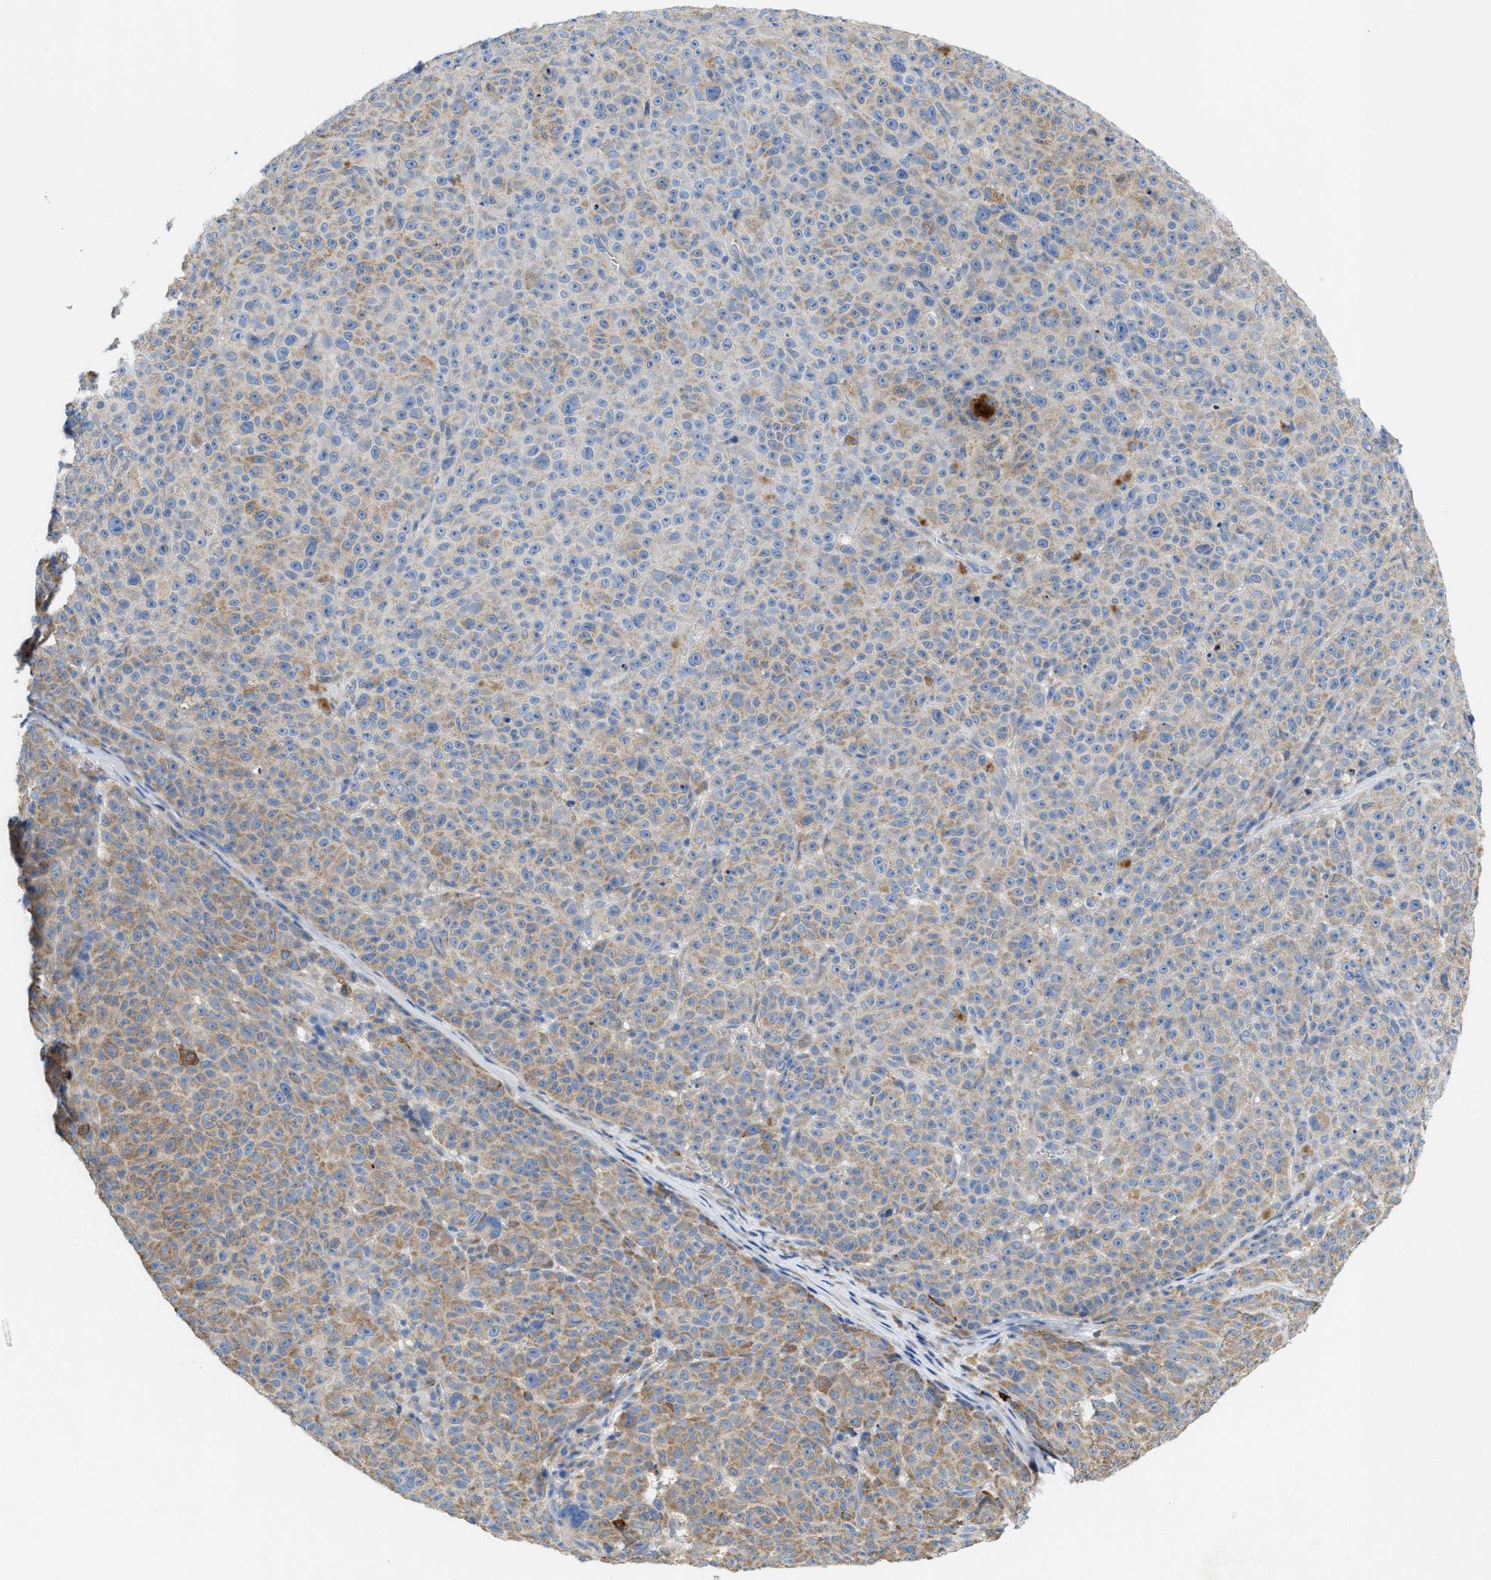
{"staining": {"intensity": "moderate", "quantity": "25%-75%", "location": "cytoplasmic/membranous"}, "tissue": "melanoma", "cell_type": "Tumor cells", "image_type": "cancer", "snomed": [{"axis": "morphology", "description": "Malignant melanoma, NOS"}, {"axis": "topography", "description": "Skin"}], "caption": "Protein staining of melanoma tissue shows moderate cytoplasmic/membranous staining in approximately 25%-75% of tumor cells.", "gene": "DYNC2I1", "patient": {"sex": "female", "age": 82}}